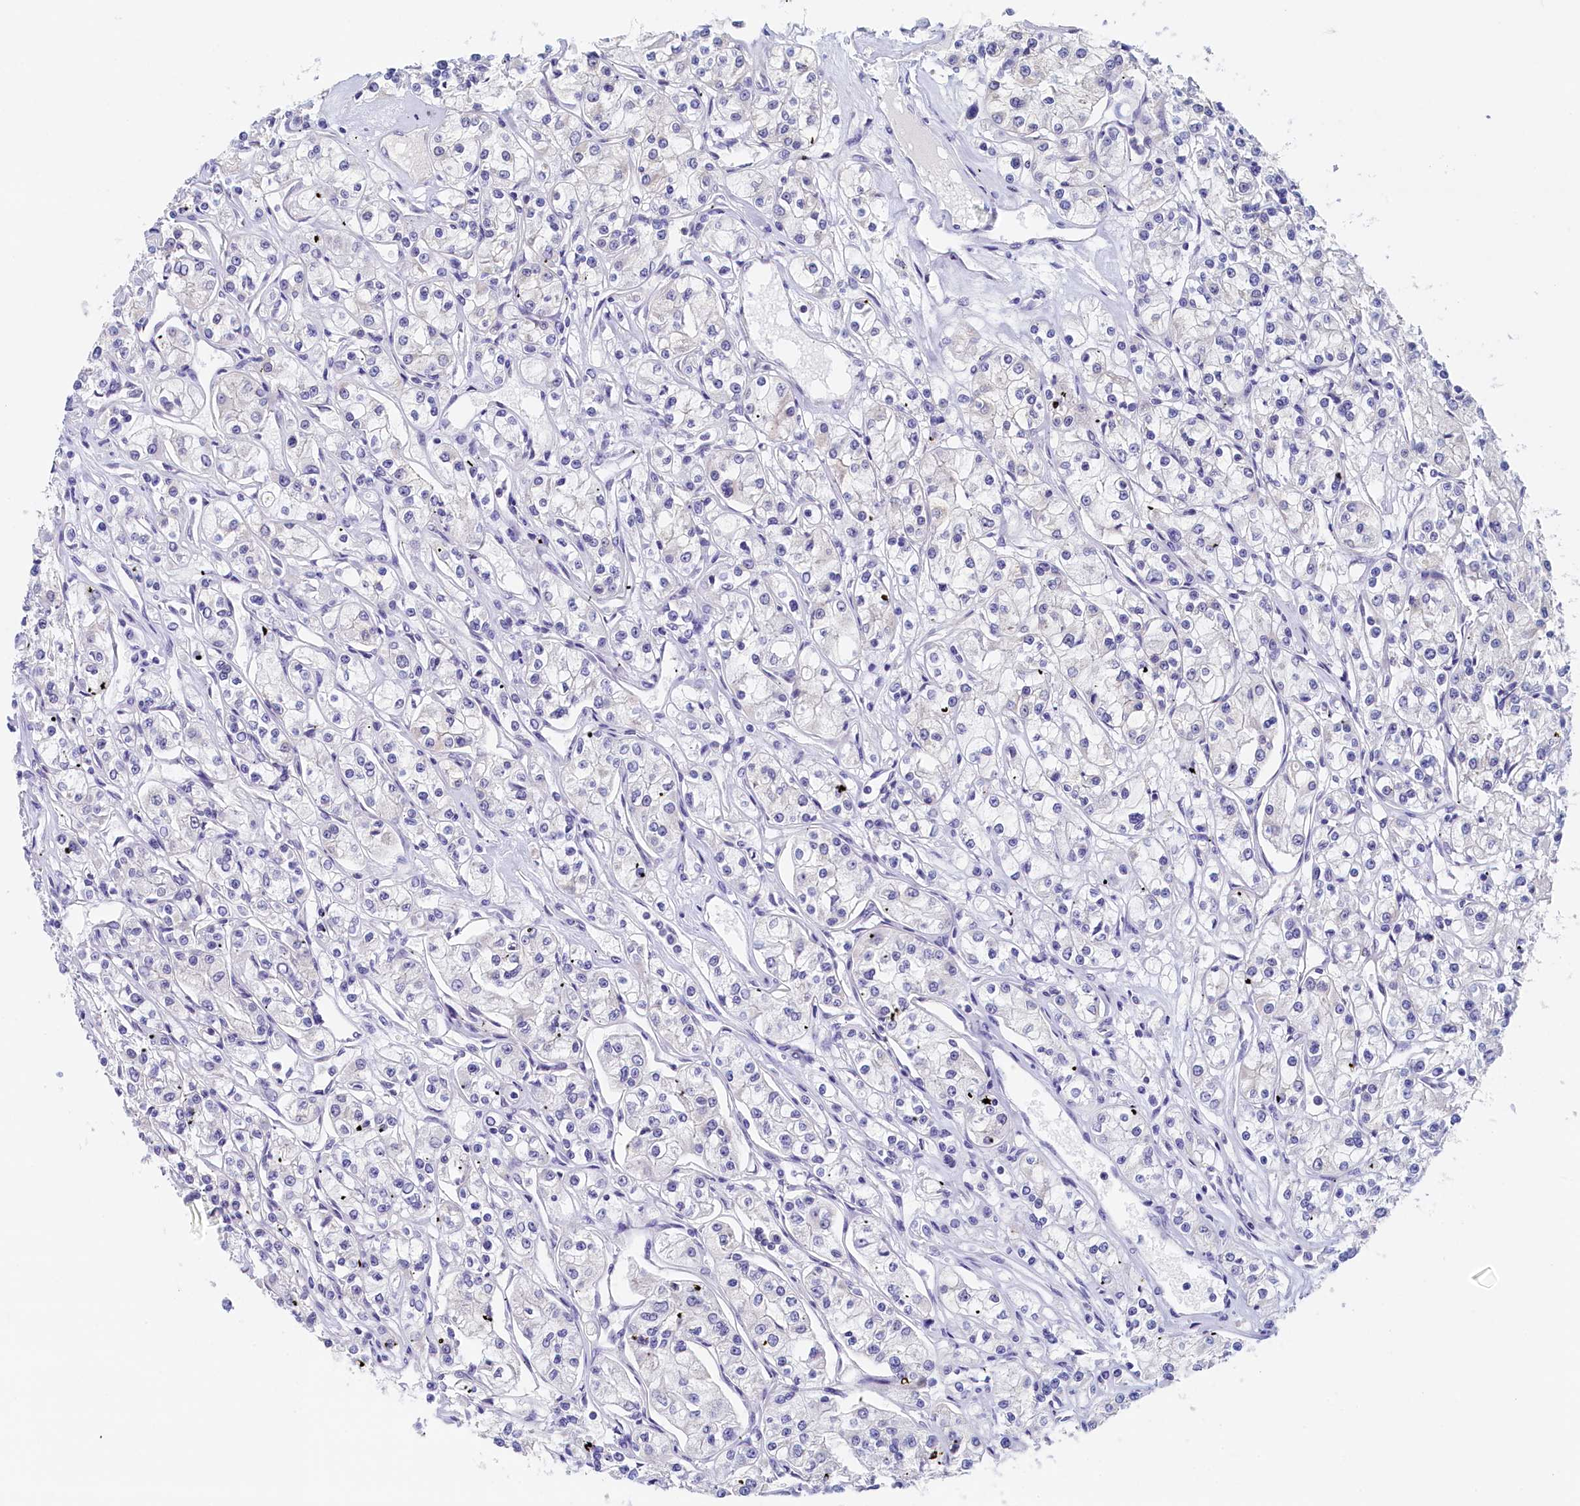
{"staining": {"intensity": "moderate", "quantity": "<25%", "location": "nuclear"}, "tissue": "renal cancer", "cell_type": "Tumor cells", "image_type": "cancer", "snomed": [{"axis": "morphology", "description": "Adenocarcinoma, NOS"}, {"axis": "topography", "description": "Kidney"}], "caption": "A brown stain labels moderate nuclear positivity of a protein in human renal adenocarcinoma tumor cells. (IHC, brightfield microscopy, high magnification).", "gene": "MOSPD3", "patient": {"sex": "female", "age": 59}}